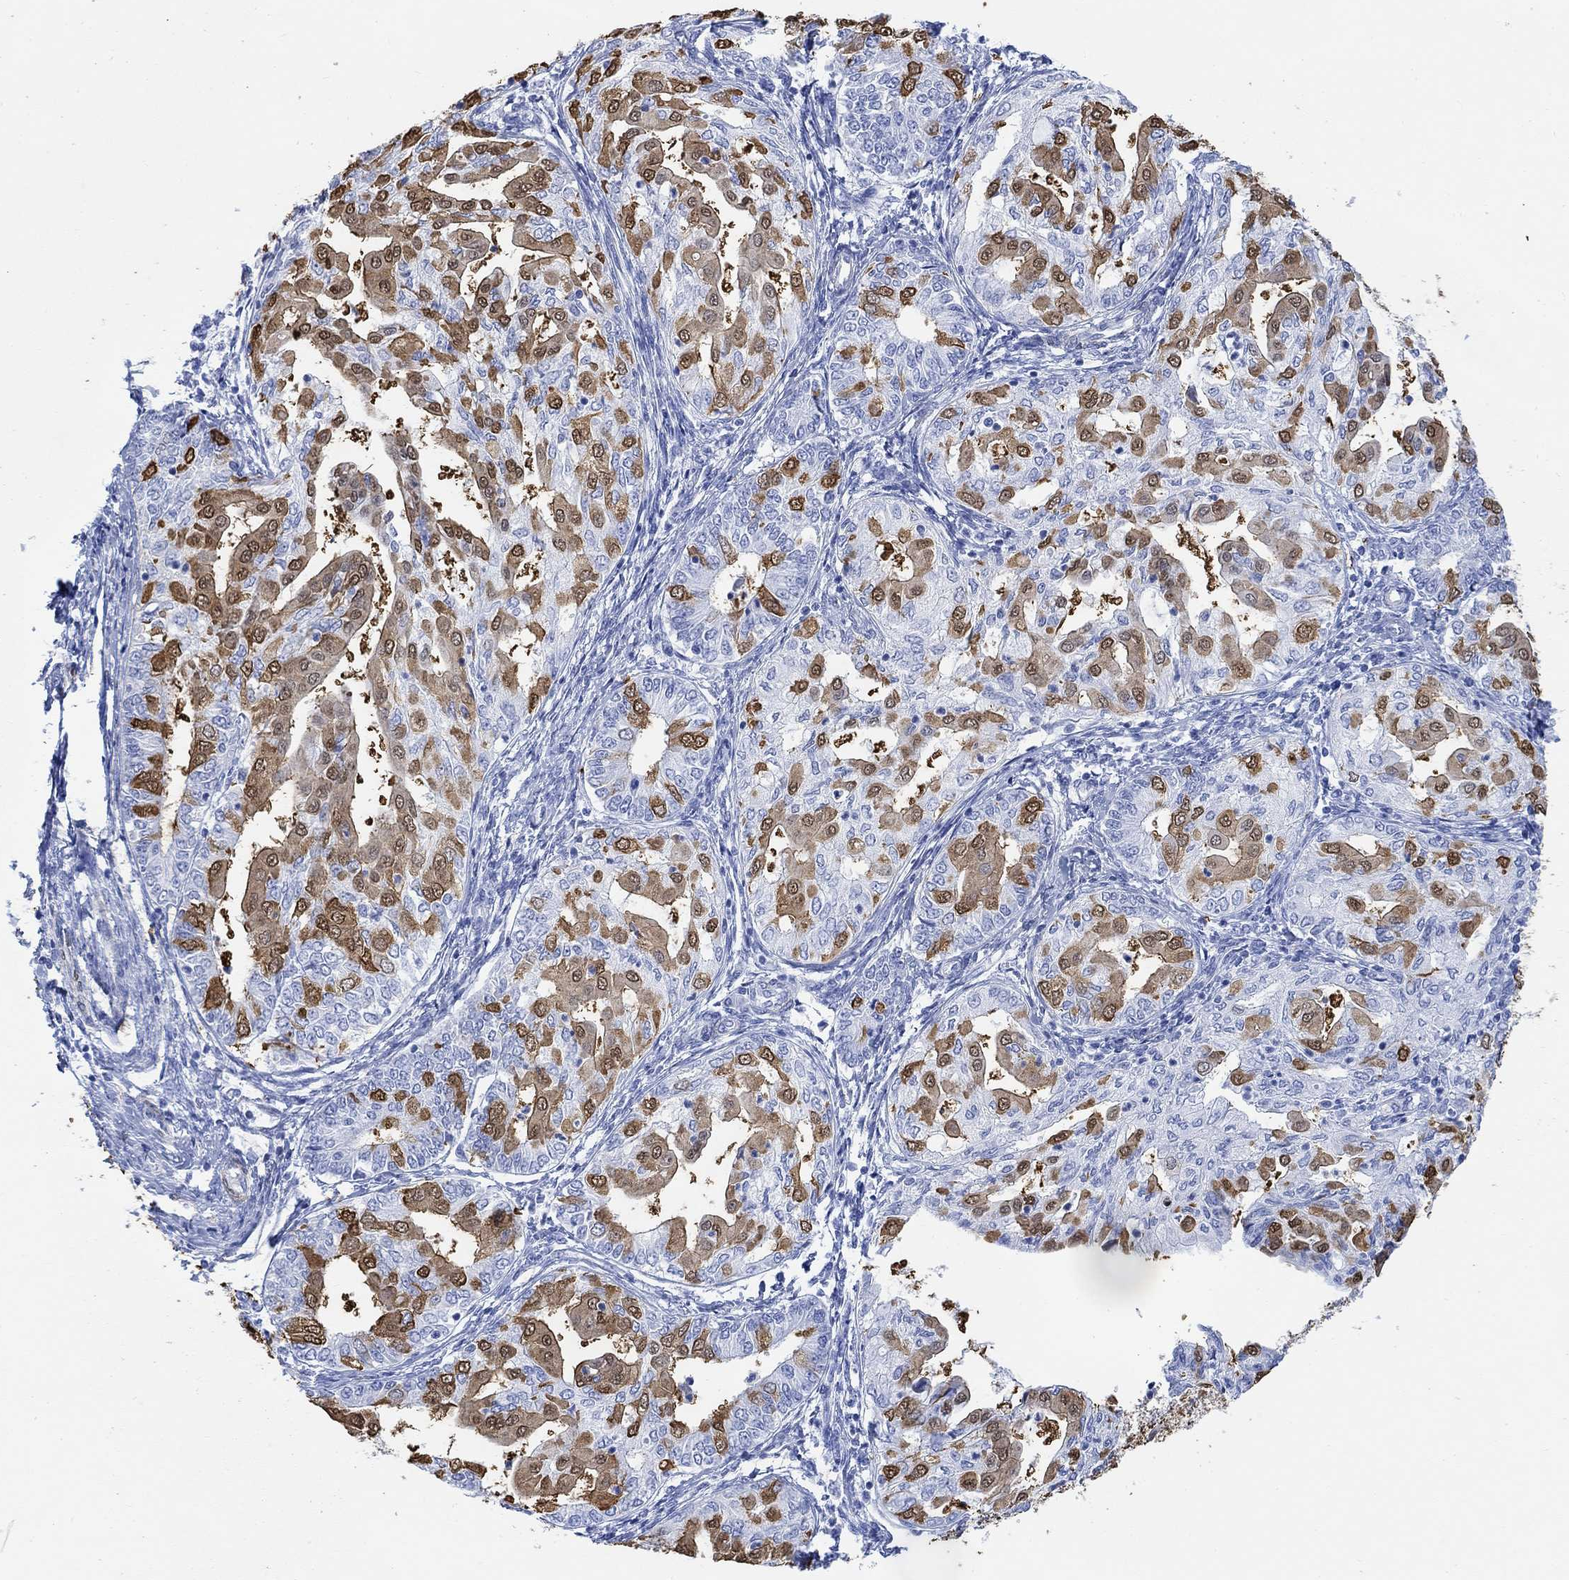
{"staining": {"intensity": "moderate", "quantity": "25%-75%", "location": "cytoplasmic/membranous,nuclear"}, "tissue": "endometrial cancer", "cell_type": "Tumor cells", "image_type": "cancer", "snomed": [{"axis": "morphology", "description": "Adenocarcinoma, NOS"}, {"axis": "topography", "description": "Endometrium"}], "caption": "Immunohistochemical staining of endometrial cancer demonstrates medium levels of moderate cytoplasmic/membranous and nuclear staining in approximately 25%-75% of tumor cells. Using DAB (3,3'-diaminobenzidine) (brown) and hematoxylin (blue) stains, captured at high magnification using brightfield microscopy.", "gene": "TPPP3", "patient": {"sex": "female", "age": 68}}